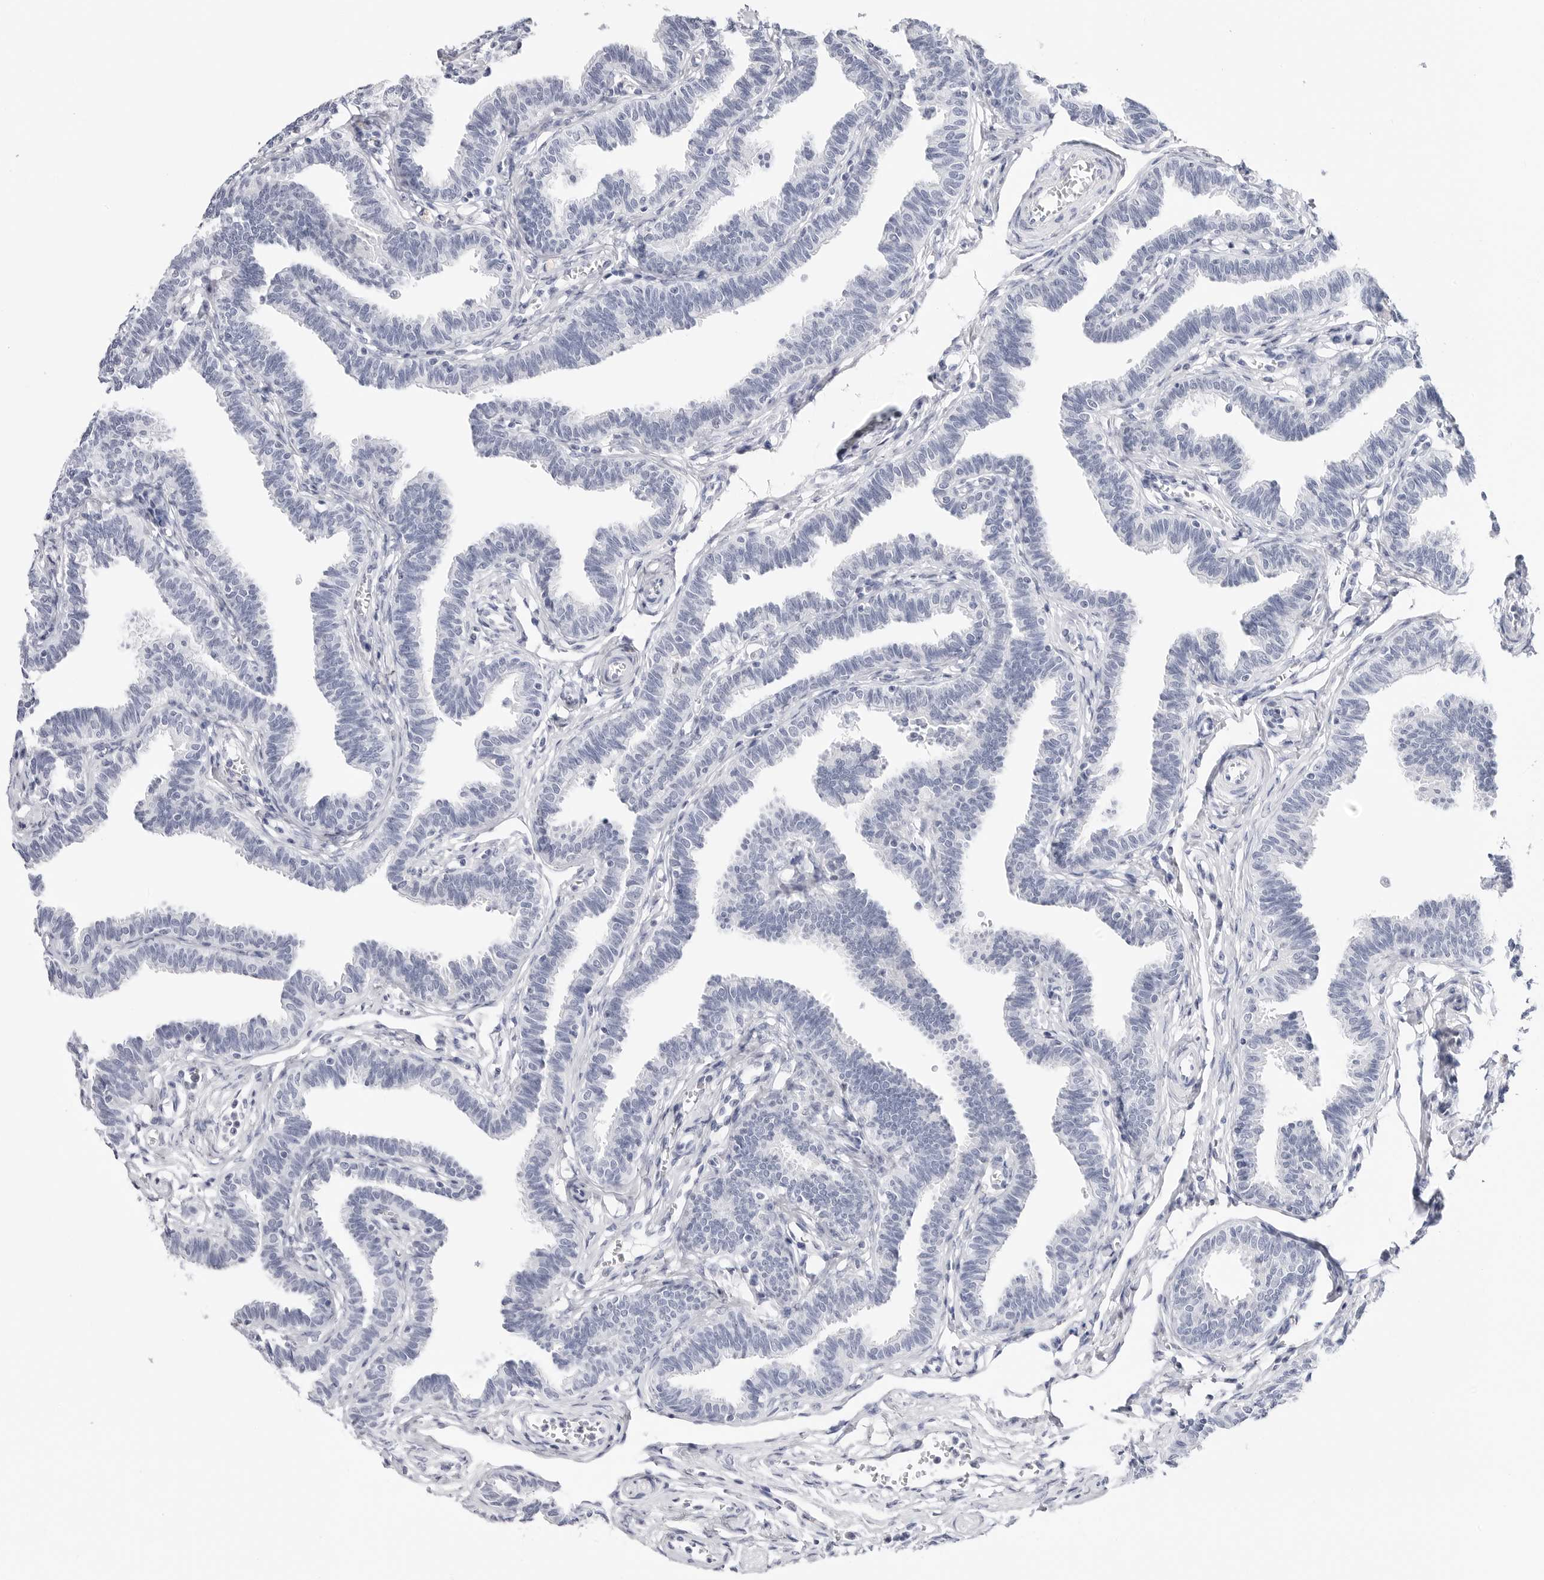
{"staining": {"intensity": "negative", "quantity": "none", "location": "none"}, "tissue": "fallopian tube", "cell_type": "Glandular cells", "image_type": "normal", "snomed": [{"axis": "morphology", "description": "Normal tissue, NOS"}, {"axis": "topography", "description": "Fallopian tube"}, {"axis": "topography", "description": "Ovary"}], "caption": "Image shows no significant protein staining in glandular cells of unremarkable fallopian tube.", "gene": "SLC19A1", "patient": {"sex": "female", "age": 23}}